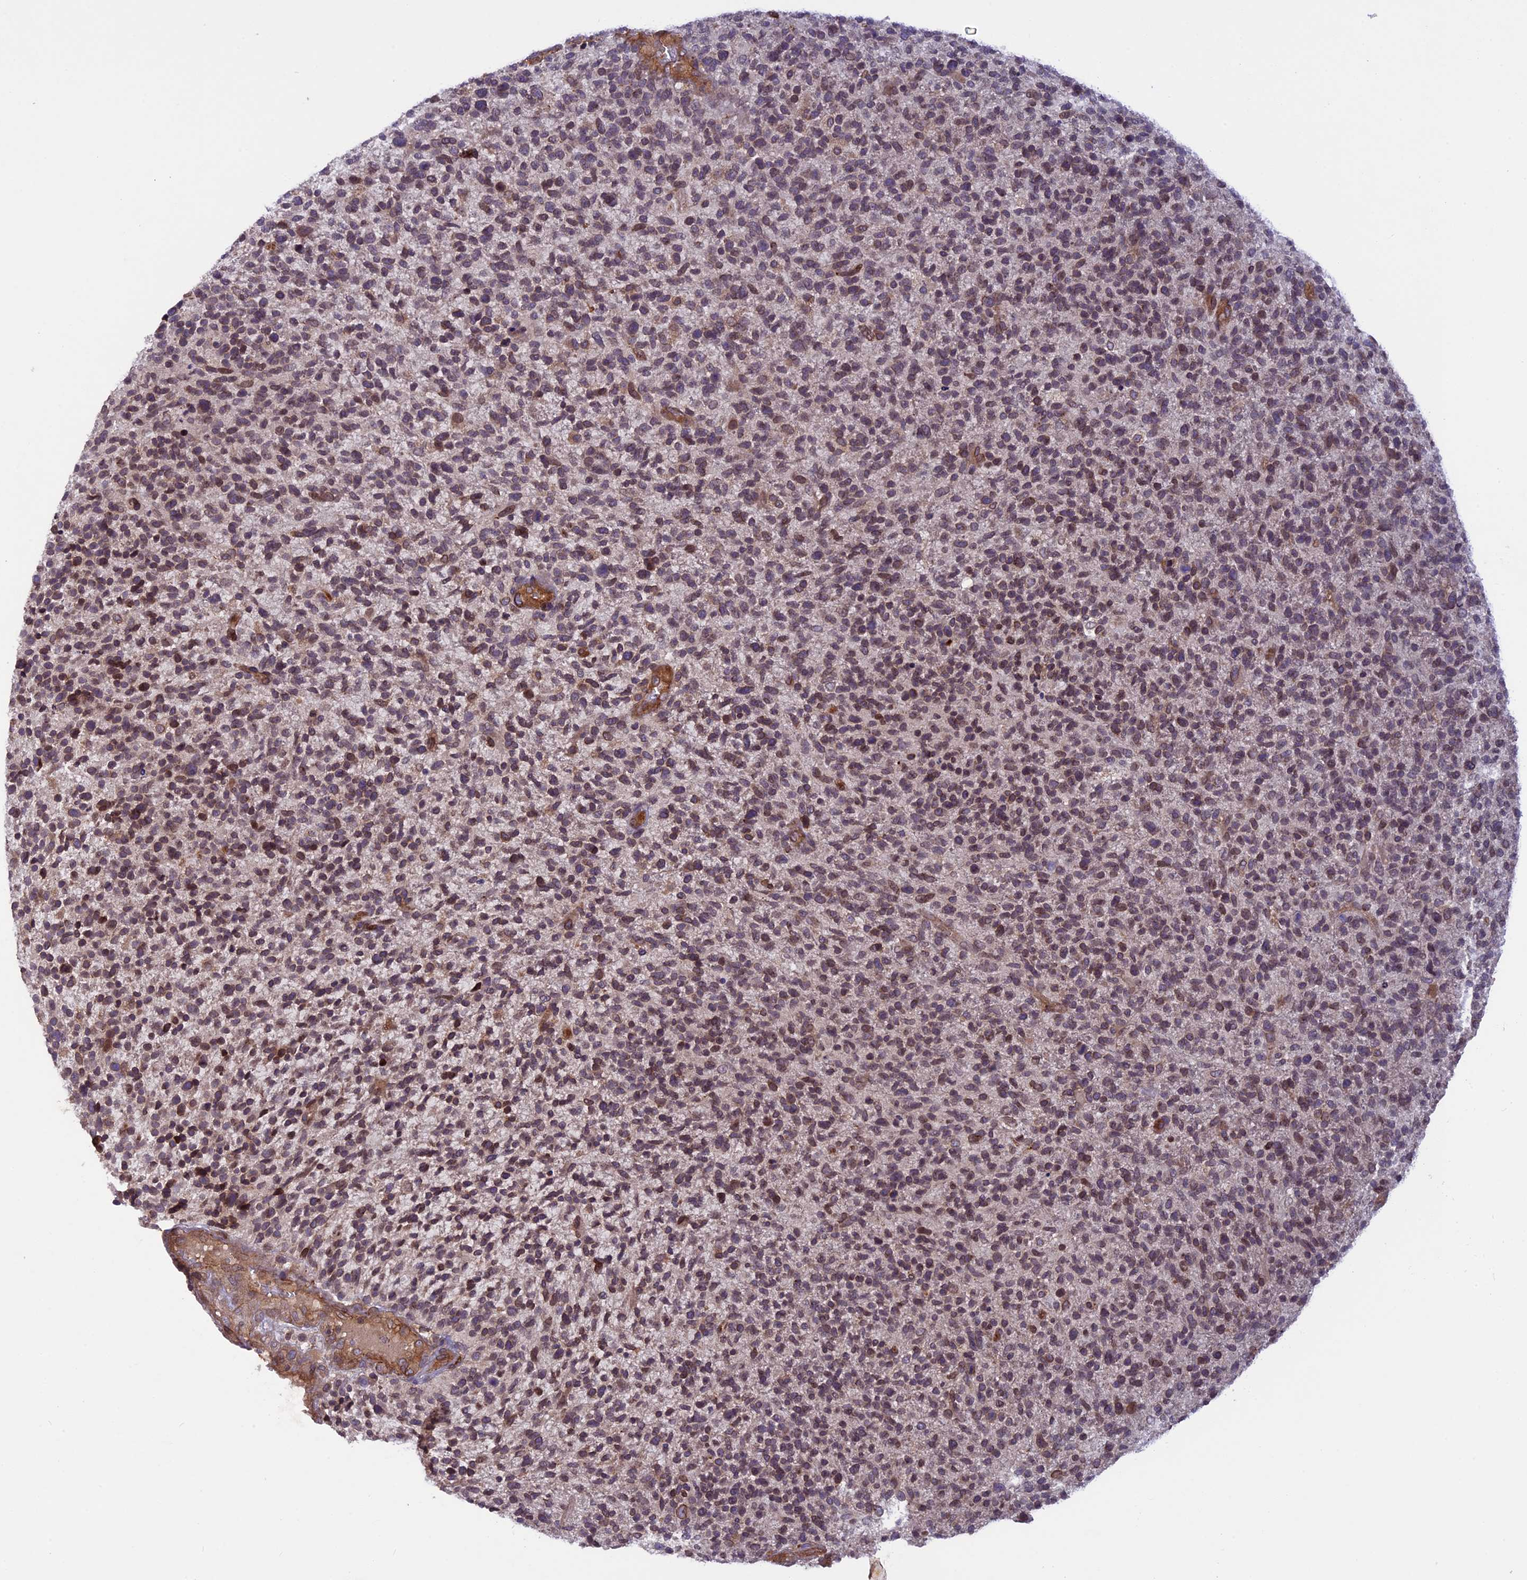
{"staining": {"intensity": "moderate", "quantity": ">75%", "location": "nuclear"}, "tissue": "glioma", "cell_type": "Tumor cells", "image_type": "cancer", "snomed": [{"axis": "morphology", "description": "Glioma, malignant, High grade"}, {"axis": "topography", "description": "Brain"}], "caption": "Protein staining by IHC shows moderate nuclear positivity in approximately >75% of tumor cells in malignant glioma (high-grade).", "gene": "CCDC125", "patient": {"sex": "male", "age": 72}}